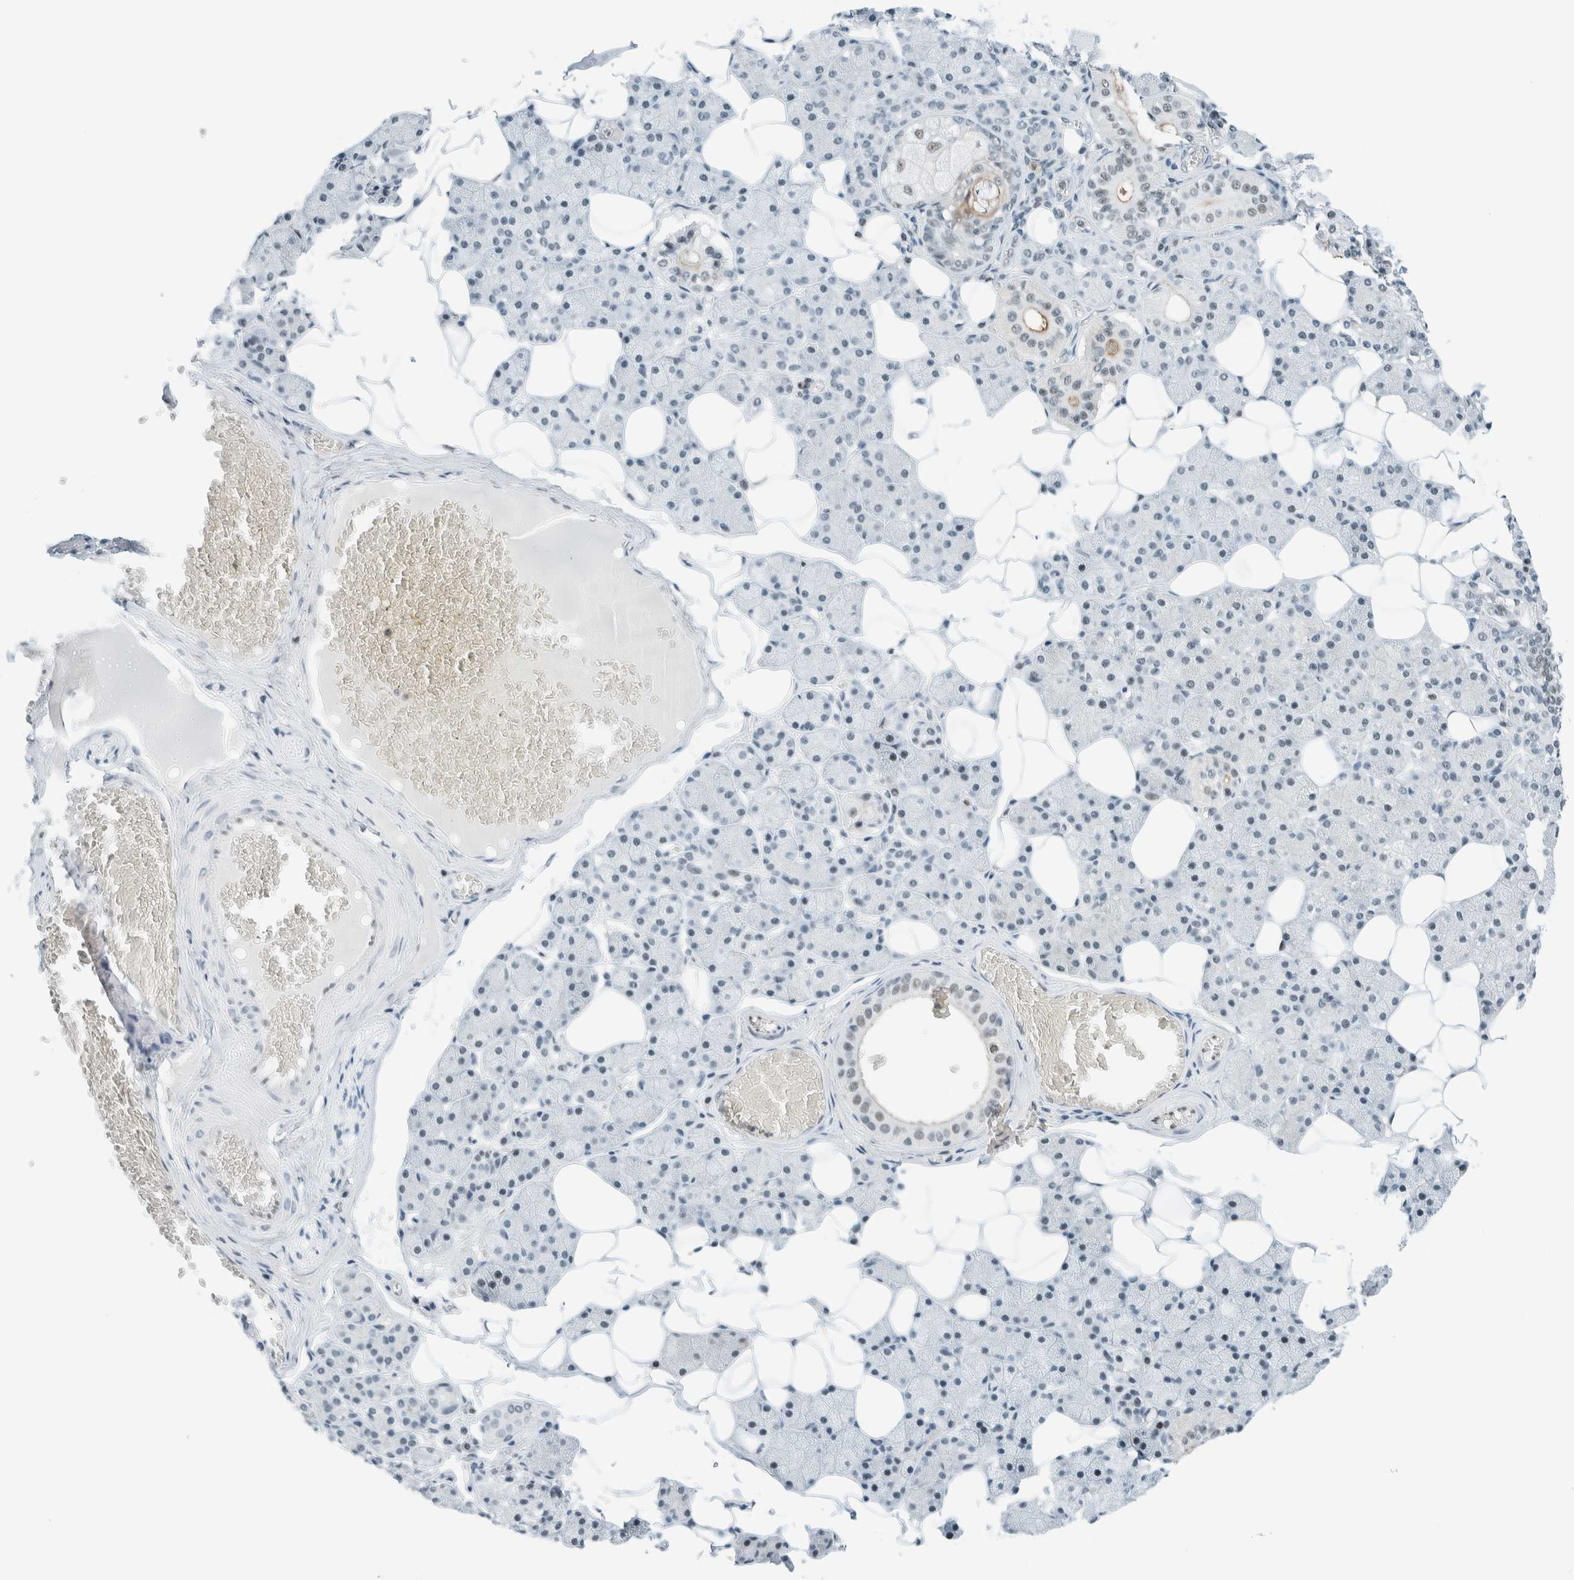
{"staining": {"intensity": "weak", "quantity": "<25%", "location": "nuclear"}, "tissue": "salivary gland", "cell_type": "Glandular cells", "image_type": "normal", "snomed": [{"axis": "morphology", "description": "Normal tissue, NOS"}, {"axis": "topography", "description": "Salivary gland"}], "caption": "DAB (3,3'-diaminobenzidine) immunohistochemical staining of unremarkable human salivary gland shows no significant staining in glandular cells.", "gene": "CYSRT1", "patient": {"sex": "female", "age": 33}}